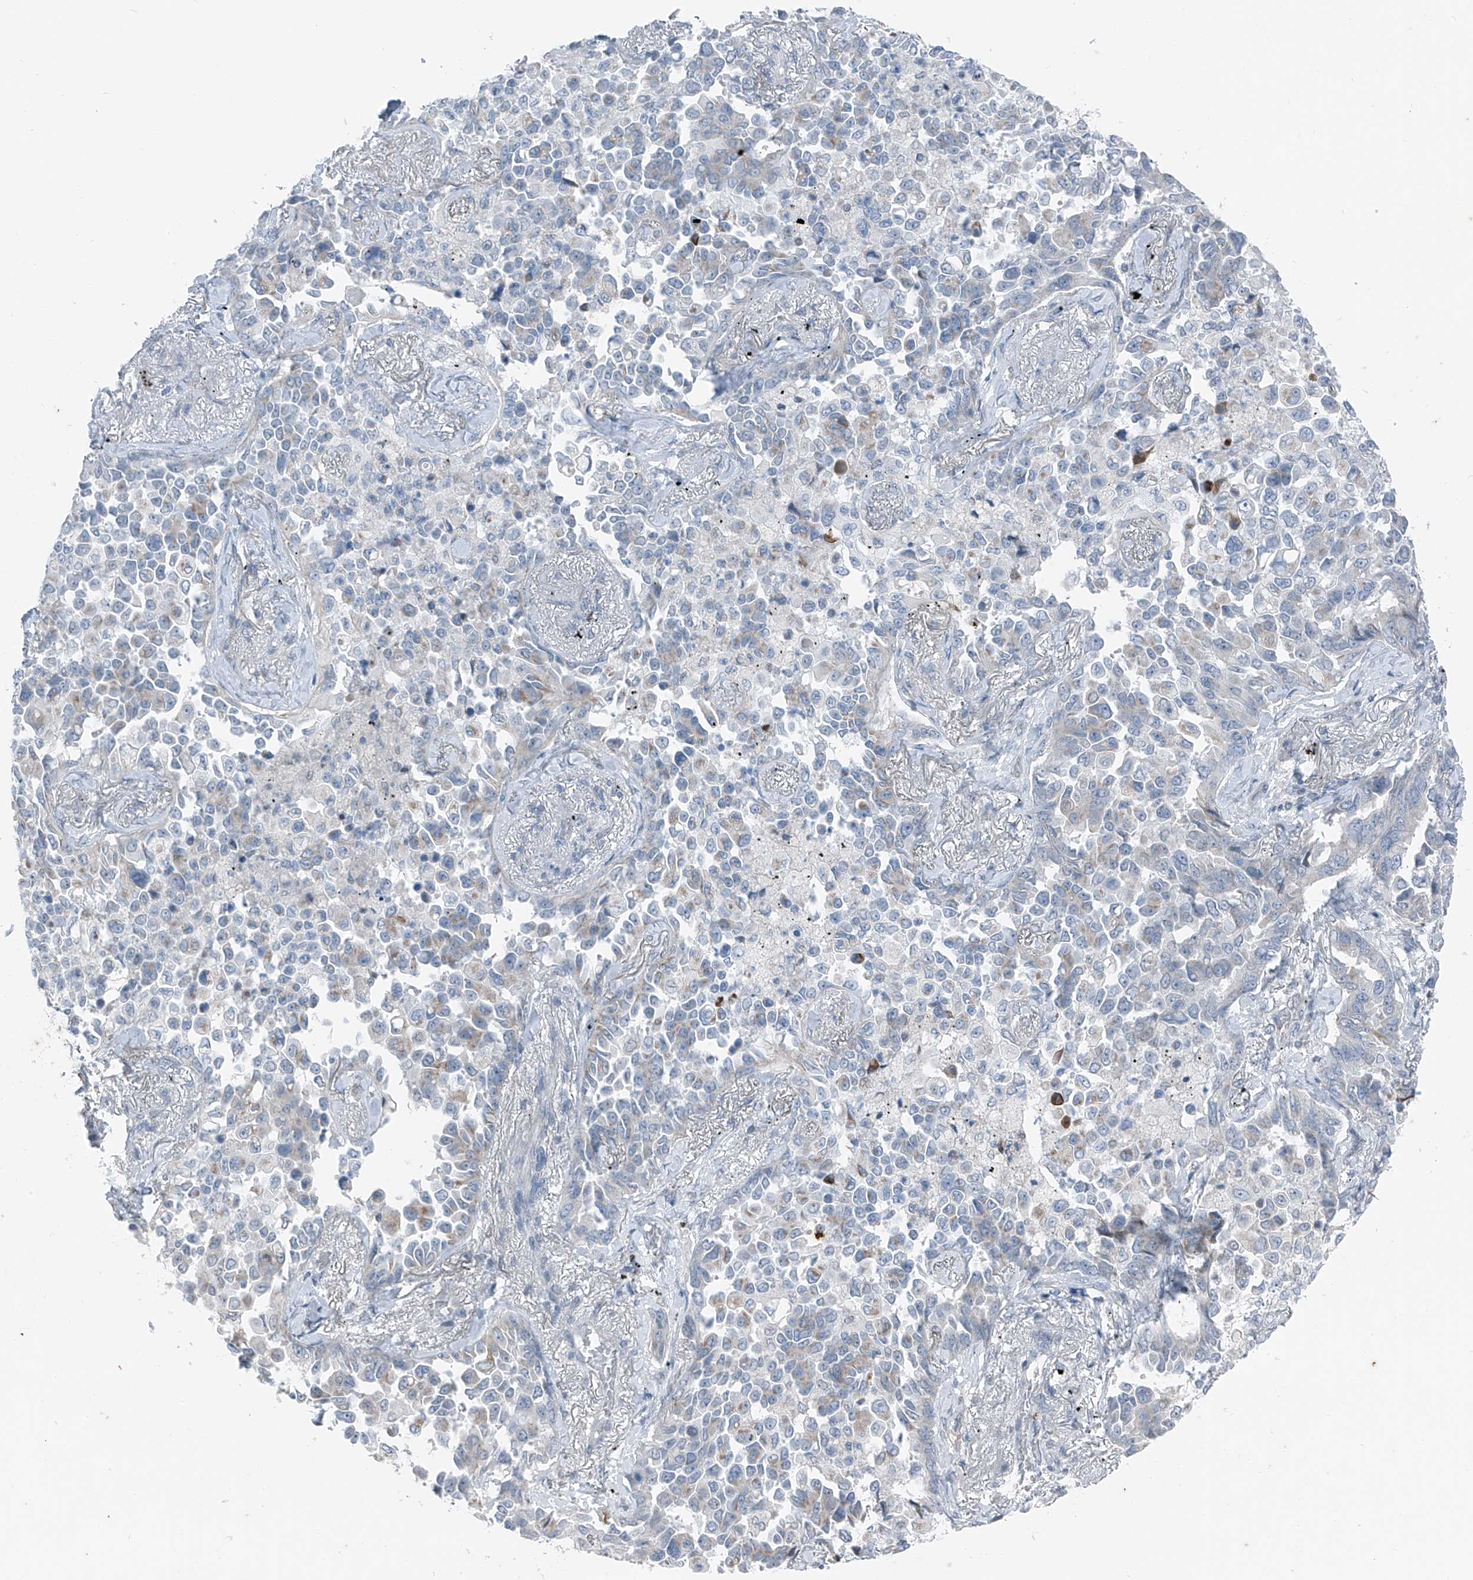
{"staining": {"intensity": "negative", "quantity": "none", "location": "none"}, "tissue": "lung cancer", "cell_type": "Tumor cells", "image_type": "cancer", "snomed": [{"axis": "morphology", "description": "Adenocarcinoma, NOS"}, {"axis": "topography", "description": "Lung"}], "caption": "Immunohistochemistry (IHC) micrograph of neoplastic tissue: human adenocarcinoma (lung) stained with DAB shows no significant protein positivity in tumor cells.", "gene": "DYRK1B", "patient": {"sex": "female", "age": 67}}